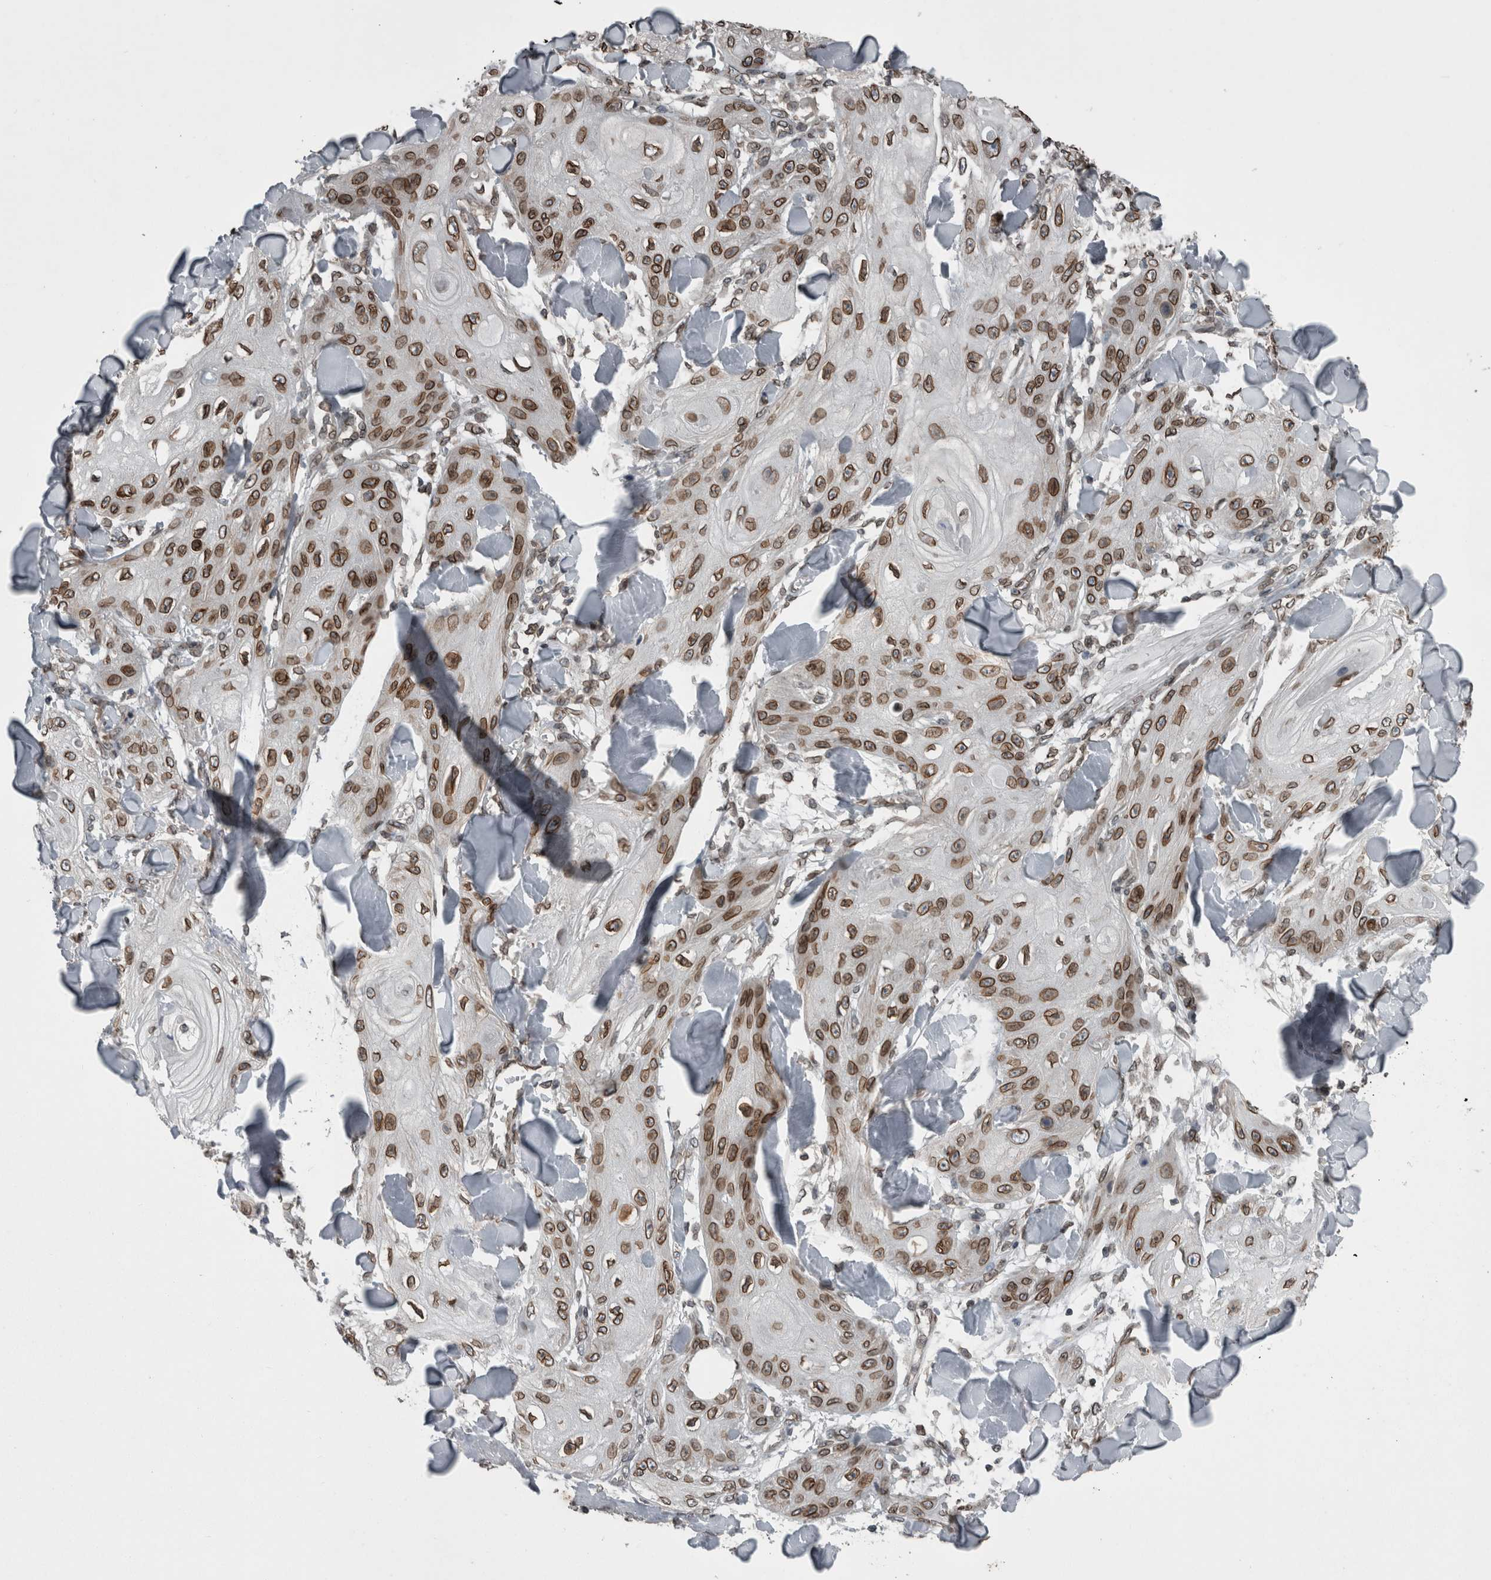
{"staining": {"intensity": "strong", "quantity": ">75%", "location": "cytoplasmic/membranous,nuclear"}, "tissue": "skin cancer", "cell_type": "Tumor cells", "image_type": "cancer", "snomed": [{"axis": "morphology", "description": "Squamous cell carcinoma, NOS"}, {"axis": "topography", "description": "Skin"}], "caption": "This is an image of immunohistochemistry staining of skin cancer, which shows strong positivity in the cytoplasmic/membranous and nuclear of tumor cells.", "gene": "RANBP2", "patient": {"sex": "male", "age": 74}}